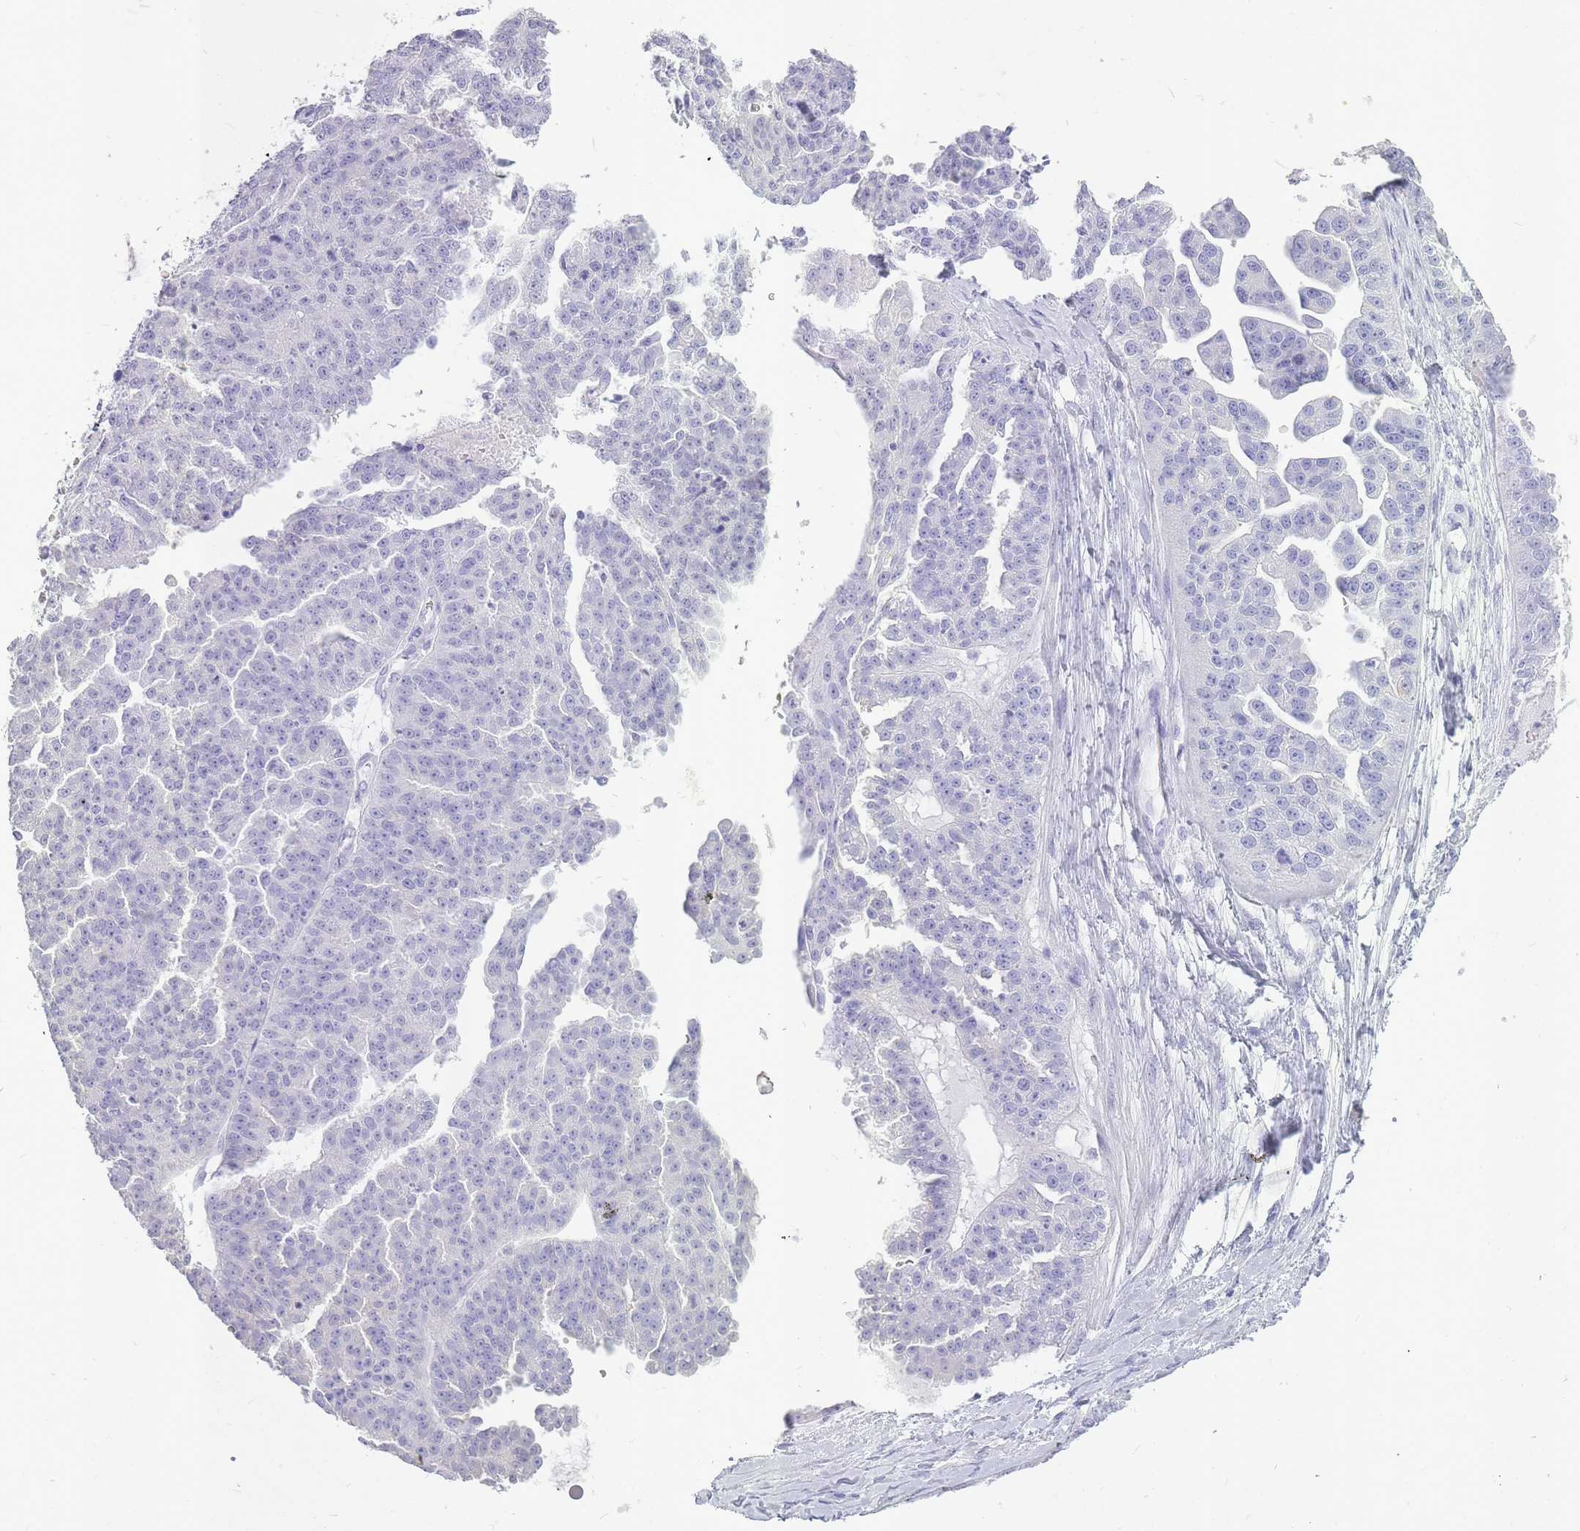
{"staining": {"intensity": "negative", "quantity": "none", "location": "none"}, "tissue": "ovarian cancer", "cell_type": "Tumor cells", "image_type": "cancer", "snomed": [{"axis": "morphology", "description": "Cystadenocarcinoma, serous, NOS"}, {"axis": "topography", "description": "Ovary"}], "caption": "Tumor cells show no significant expression in serous cystadenocarcinoma (ovarian).", "gene": "INS", "patient": {"sex": "female", "age": 58}}